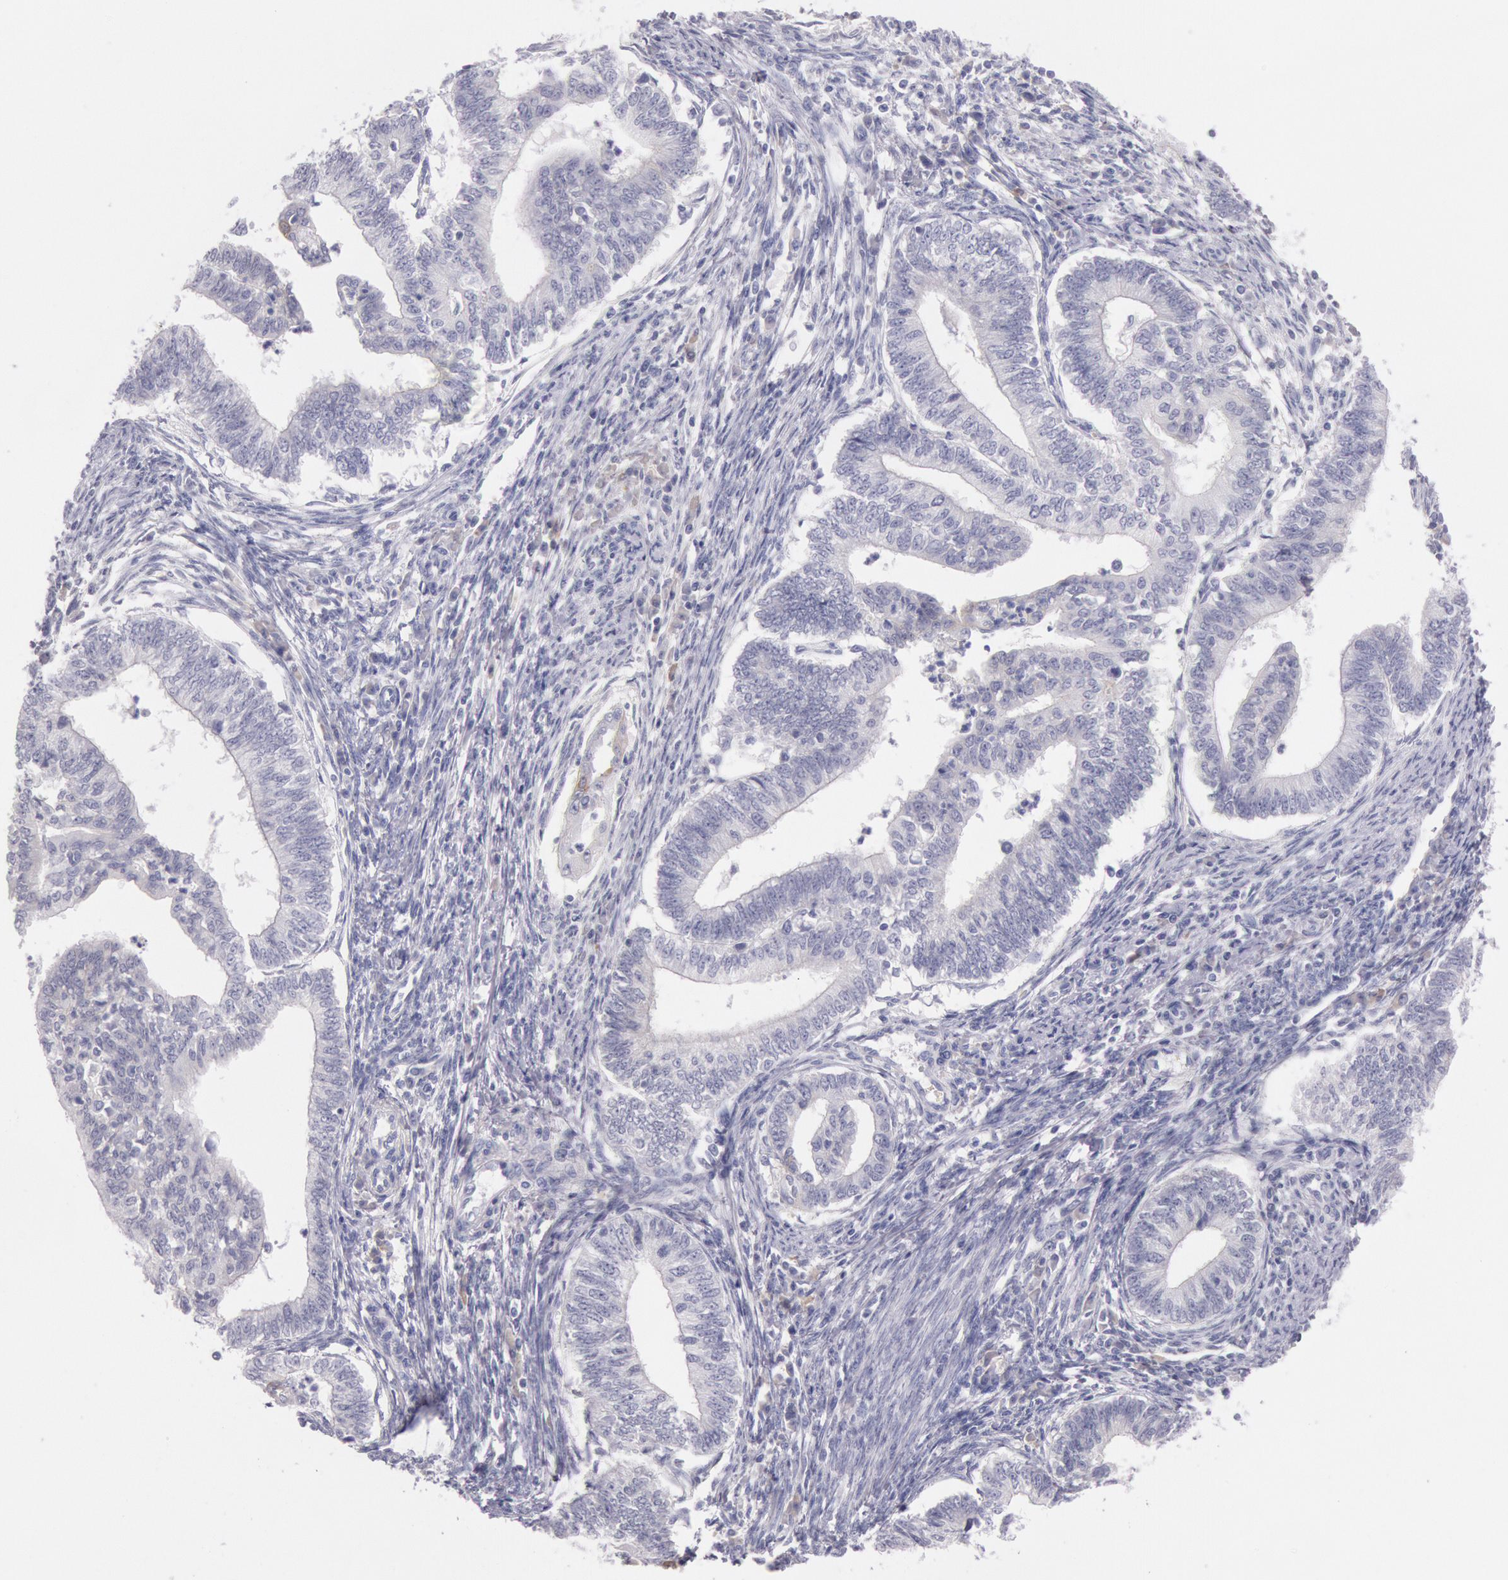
{"staining": {"intensity": "negative", "quantity": "none", "location": "none"}, "tissue": "endometrial cancer", "cell_type": "Tumor cells", "image_type": "cancer", "snomed": [{"axis": "morphology", "description": "Adenocarcinoma, NOS"}, {"axis": "topography", "description": "Endometrium"}], "caption": "An immunohistochemistry (IHC) photomicrograph of adenocarcinoma (endometrial) is shown. There is no staining in tumor cells of adenocarcinoma (endometrial).", "gene": "EGFR", "patient": {"sex": "female", "age": 66}}